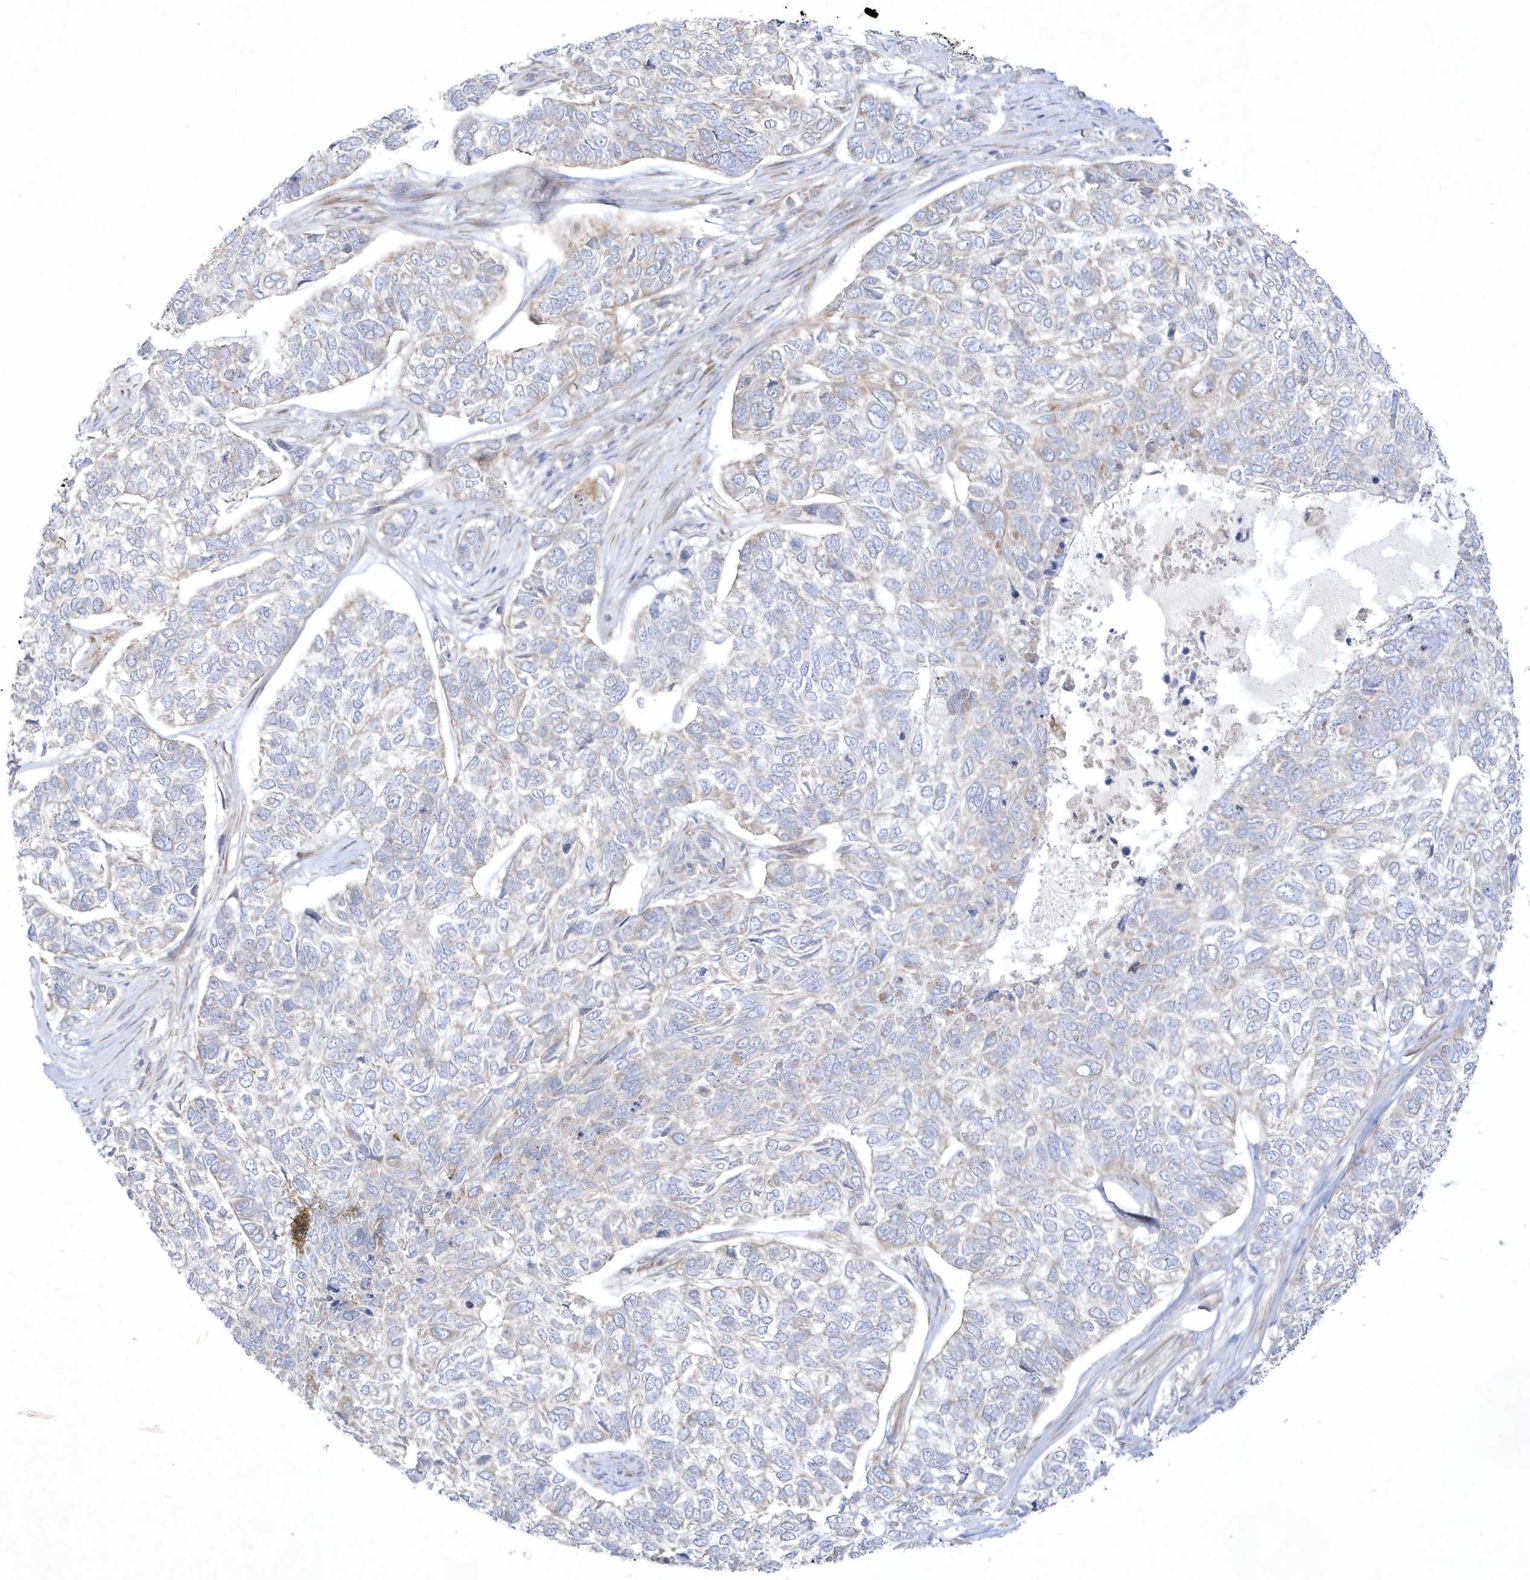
{"staining": {"intensity": "negative", "quantity": "none", "location": "none"}, "tissue": "skin cancer", "cell_type": "Tumor cells", "image_type": "cancer", "snomed": [{"axis": "morphology", "description": "Basal cell carcinoma"}, {"axis": "topography", "description": "Skin"}], "caption": "Human skin basal cell carcinoma stained for a protein using immunohistochemistry shows no staining in tumor cells.", "gene": "LARS1", "patient": {"sex": "female", "age": 65}}